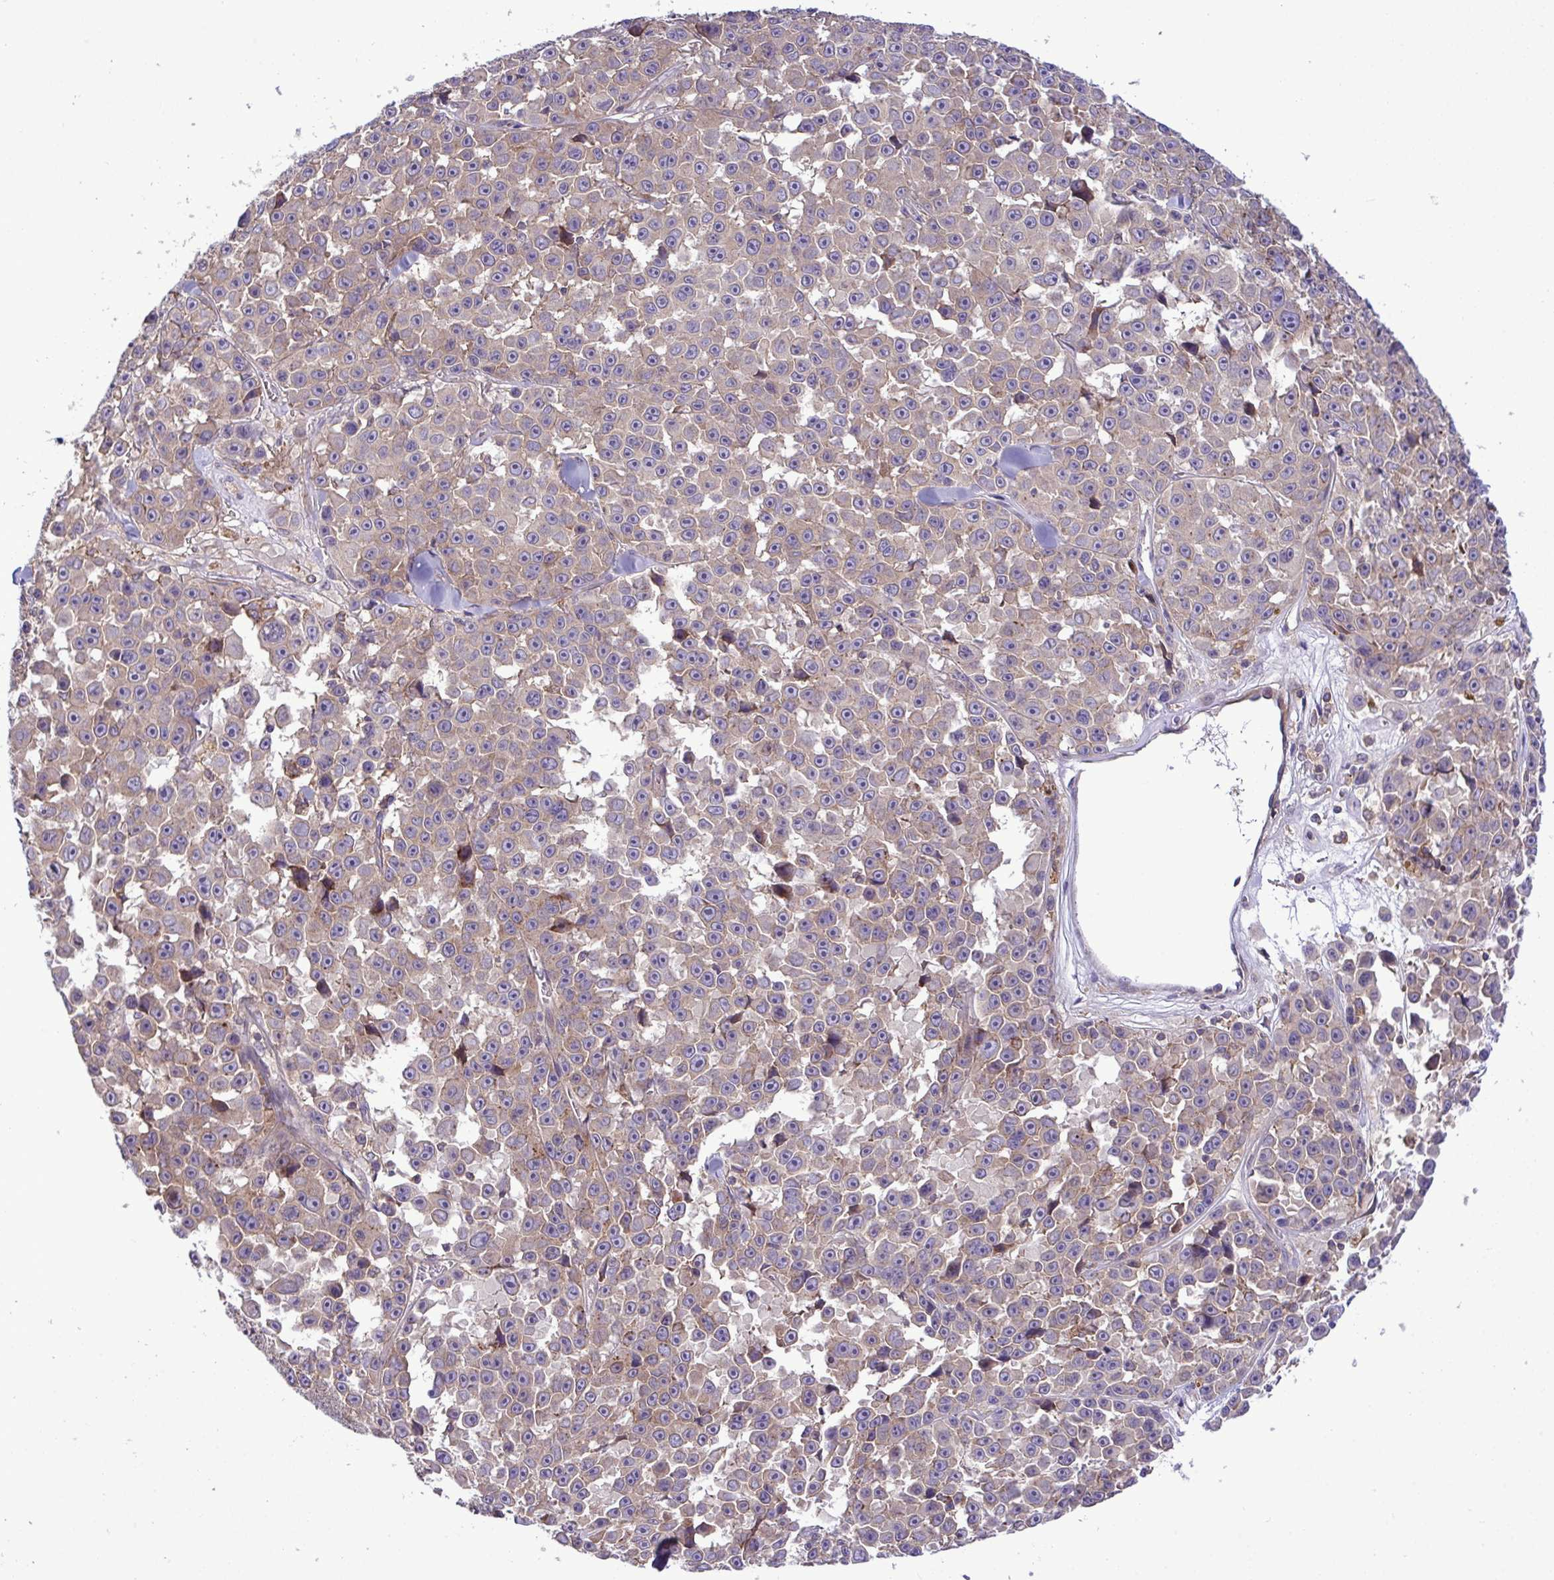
{"staining": {"intensity": "weak", "quantity": "25%-75%", "location": "cytoplasmic/membranous"}, "tissue": "melanoma", "cell_type": "Tumor cells", "image_type": "cancer", "snomed": [{"axis": "morphology", "description": "Malignant melanoma, NOS"}, {"axis": "topography", "description": "Skin"}], "caption": "Immunohistochemistry of melanoma shows low levels of weak cytoplasmic/membranous expression in about 25%-75% of tumor cells.", "gene": "GRB14", "patient": {"sex": "female", "age": 66}}